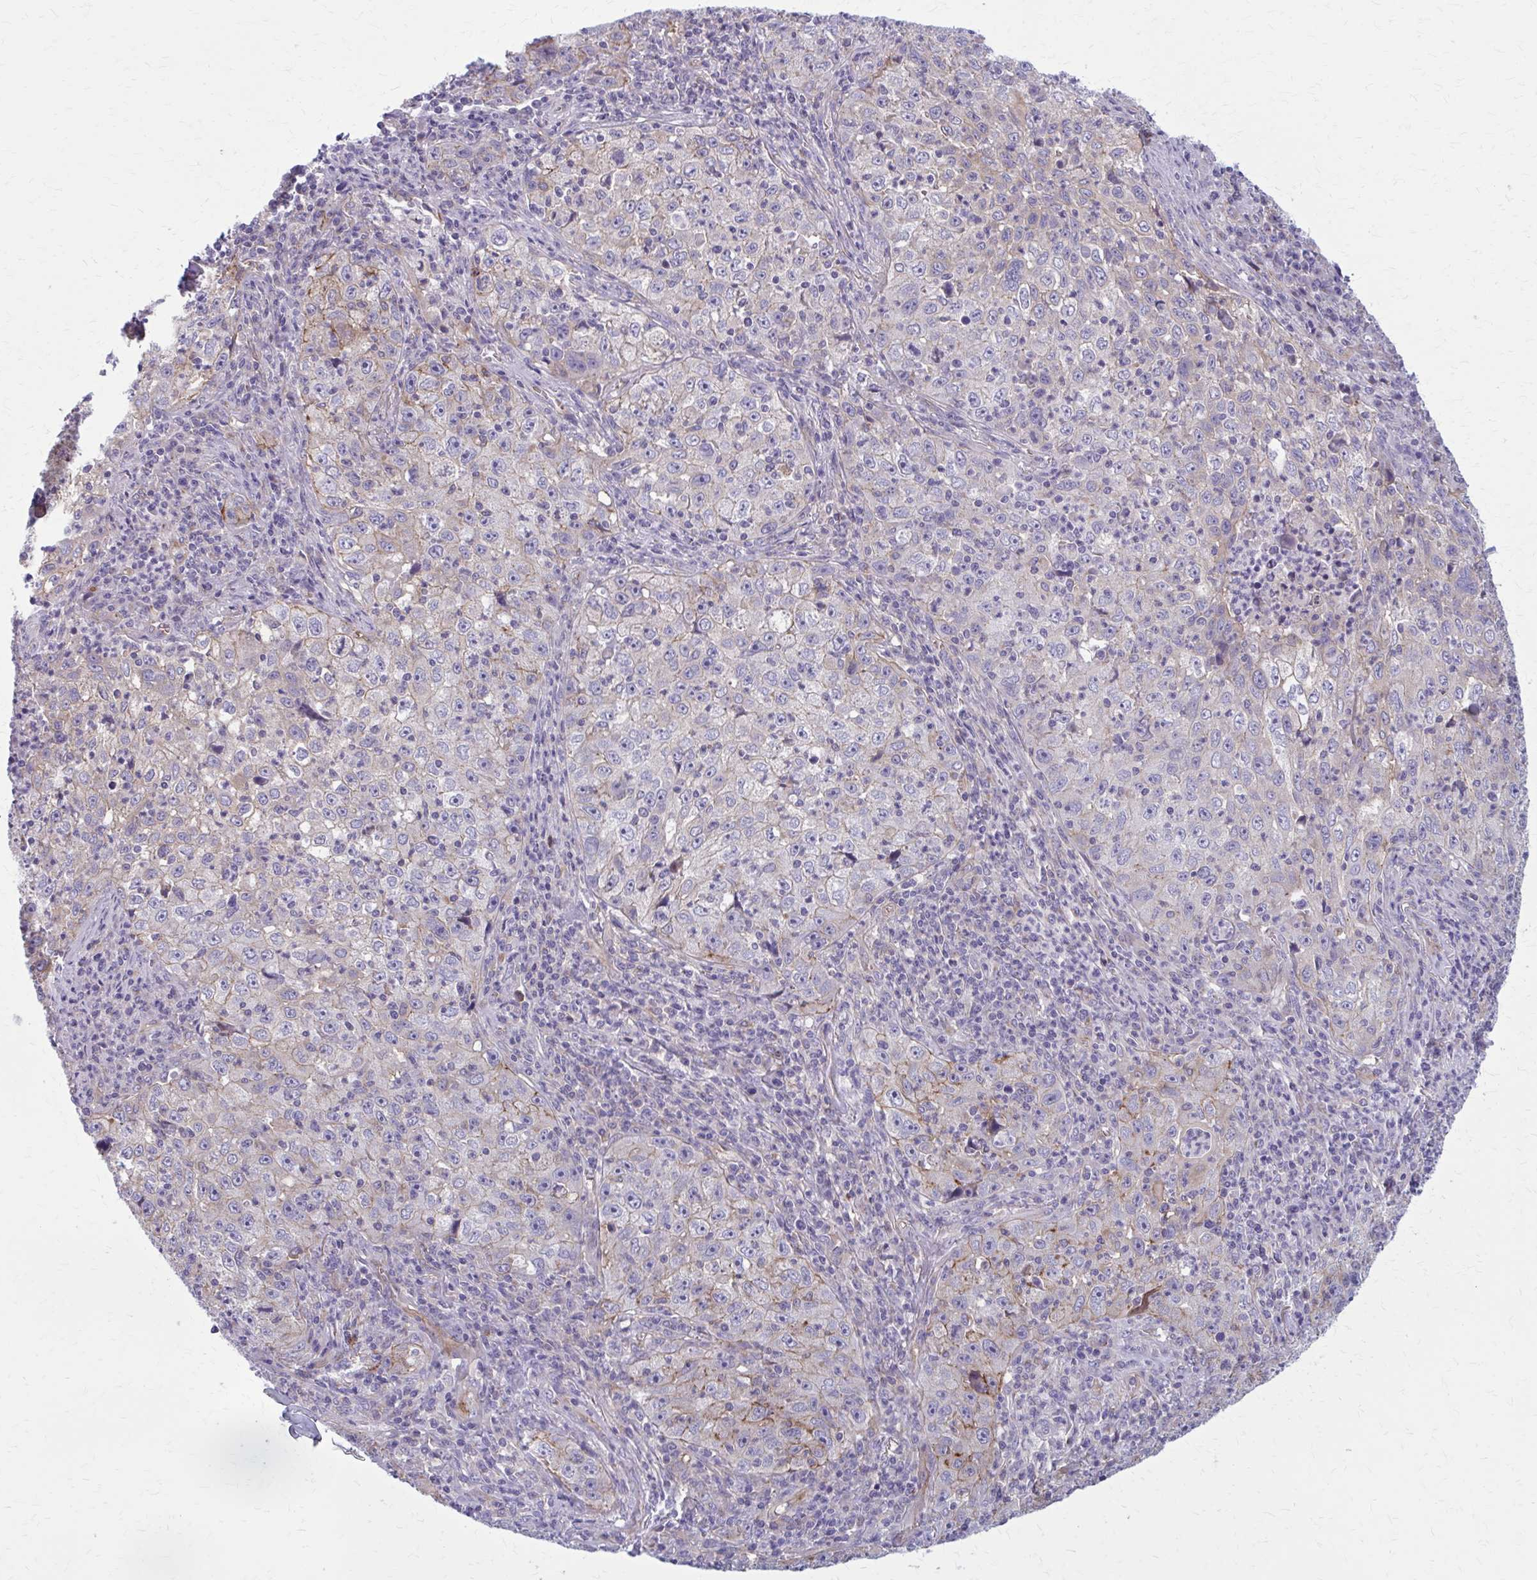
{"staining": {"intensity": "moderate", "quantity": "<25%", "location": "cytoplasmic/membranous"}, "tissue": "lung cancer", "cell_type": "Tumor cells", "image_type": "cancer", "snomed": [{"axis": "morphology", "description": "Squamous cell carcinoma, NOS"}, {"axis": "topography", "description": "Lung"}], "caption": "Tumor cells exhibit moderate cytoplasmic/membranous positivity in approximately <25% of cells in squamous cell carcinoma (lung).", "gene": "ZDHHC7", "patient": {"sex": "male", "age": 71}}